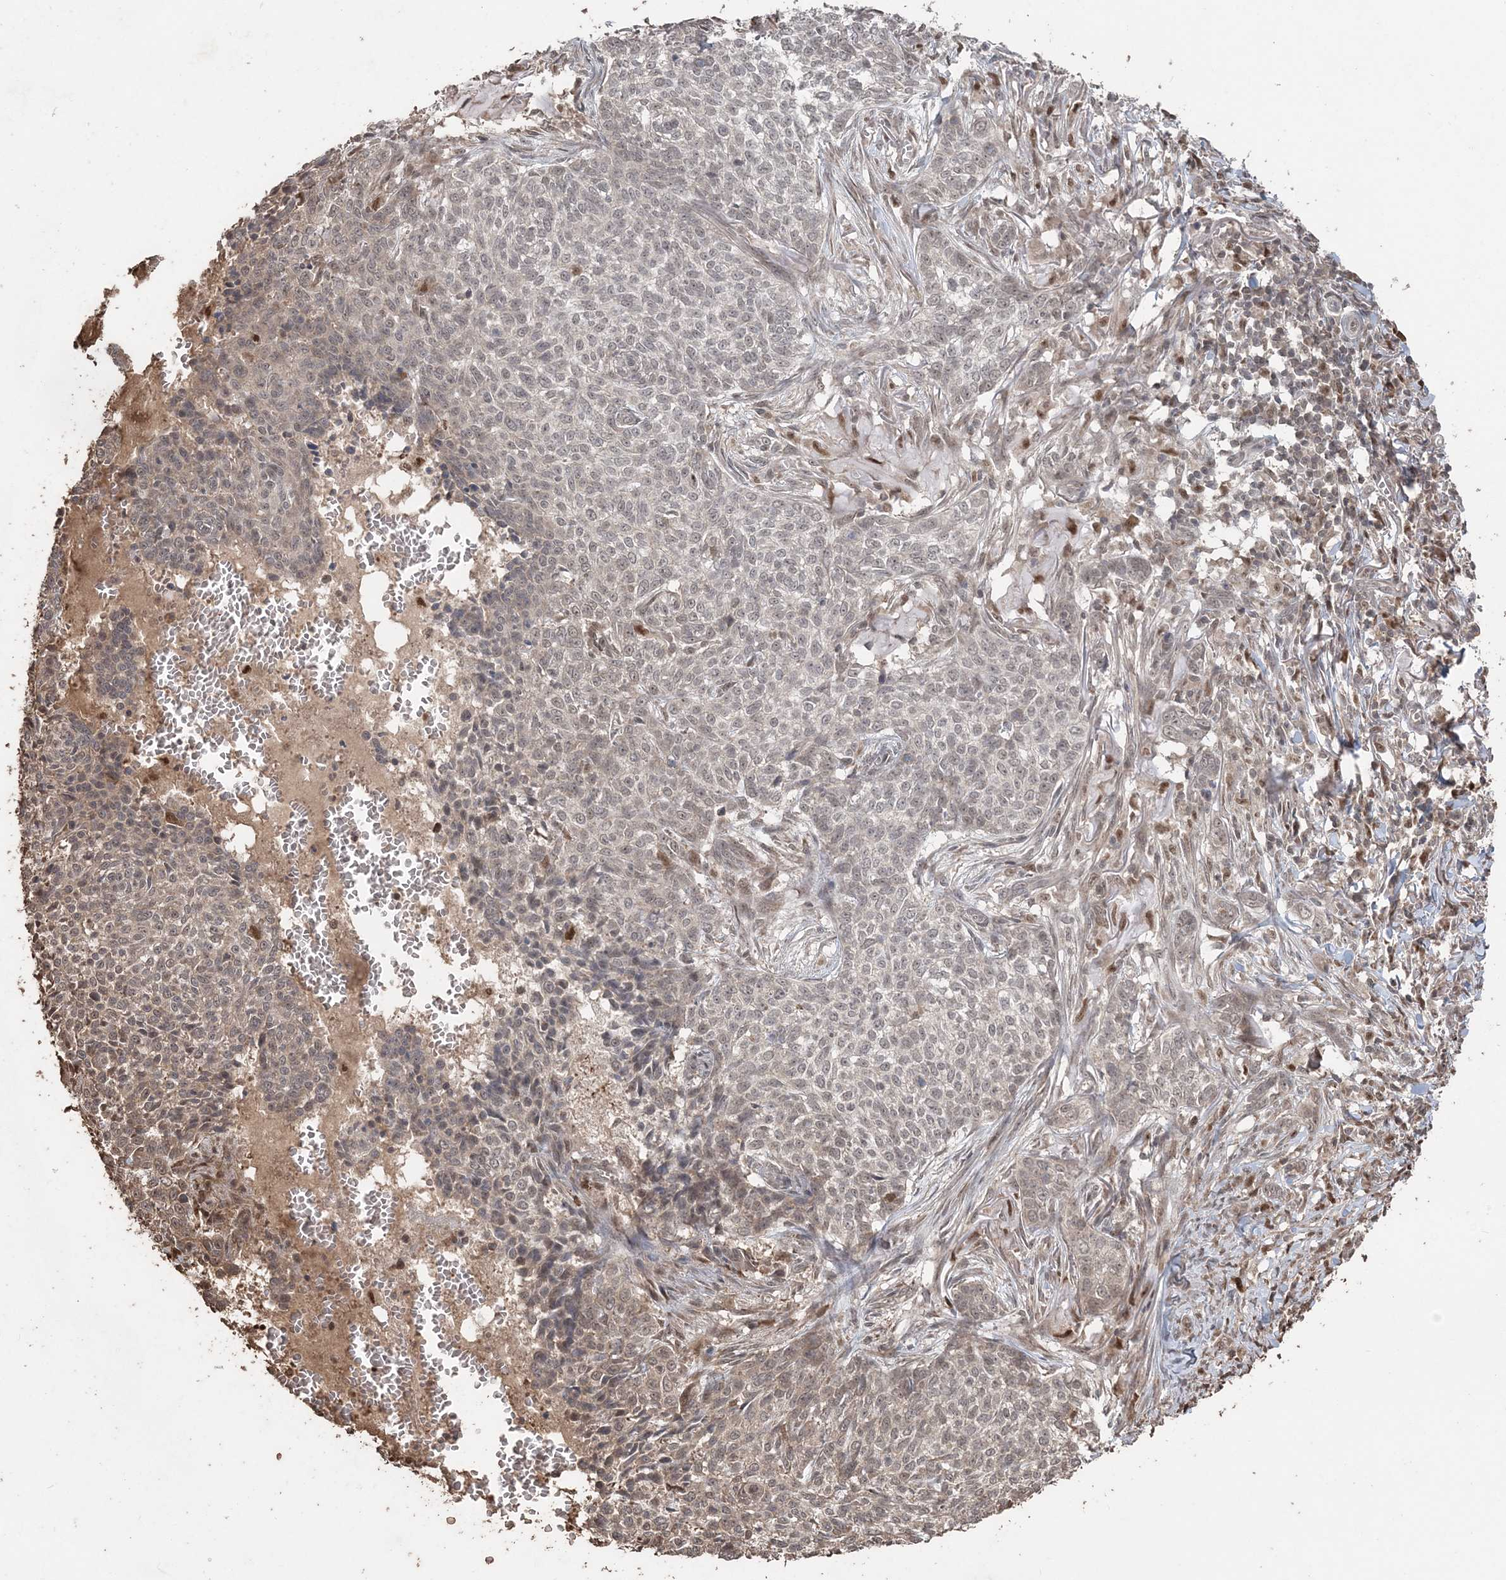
{"staining": {"intensity": "weak", "quantity": "<25%", "location": "nuclear"}, "tissue": "skin cancer", "cell_type": "Tumor cells", "image_type": "cancer", "snomed": [{"axis": "morphology", "description": "Basal cell carcinoma"}, {"axis": "topography", "description": "Skin"}], "caption": "Skin cancer (basal cell carcinoma) was stained to show a protein in brown. There is no significant expression in tumor cells.", "gene": "SLU7", "patient": {"sex": "male", "age": 85}}